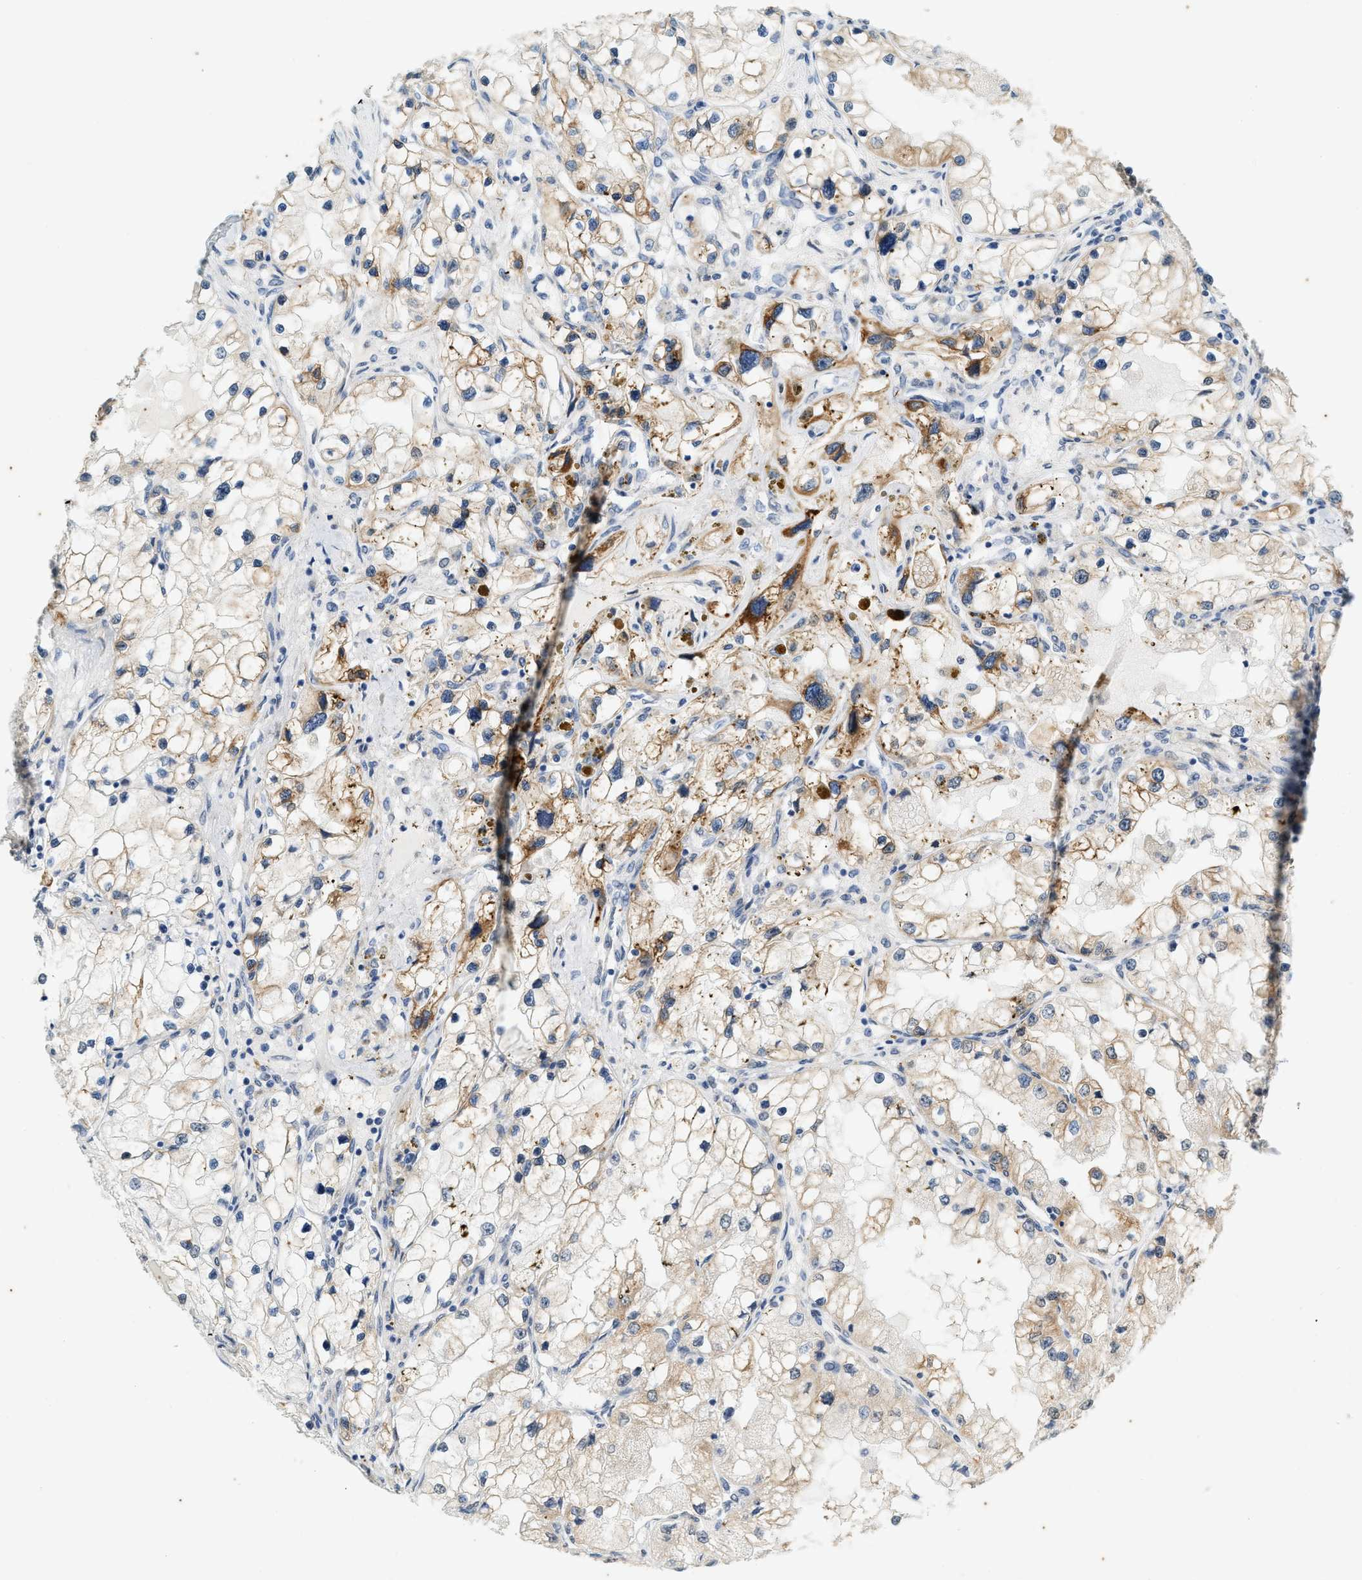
{"staining": {"intensity": "moderate", "quantity": "<25%", "location": "cytoplasmic/membranous"}, "tissue": "renal cancer", "cell_type": "Tumor cells", "image_type": "cancer", "snomed": [{"axis": "morphology", "description": "Adenocarcinoma, NOS"}, {"axis": "topography", "description": "Kidney"}], "caption": "Human renal cancer stained for a protein (brown) shows moderate cytoplasmic/membranous positive staining in approximately <25% of tumor cells.", "gene": "CHPF2", "patient": {"sex": "male", "age": 68}}